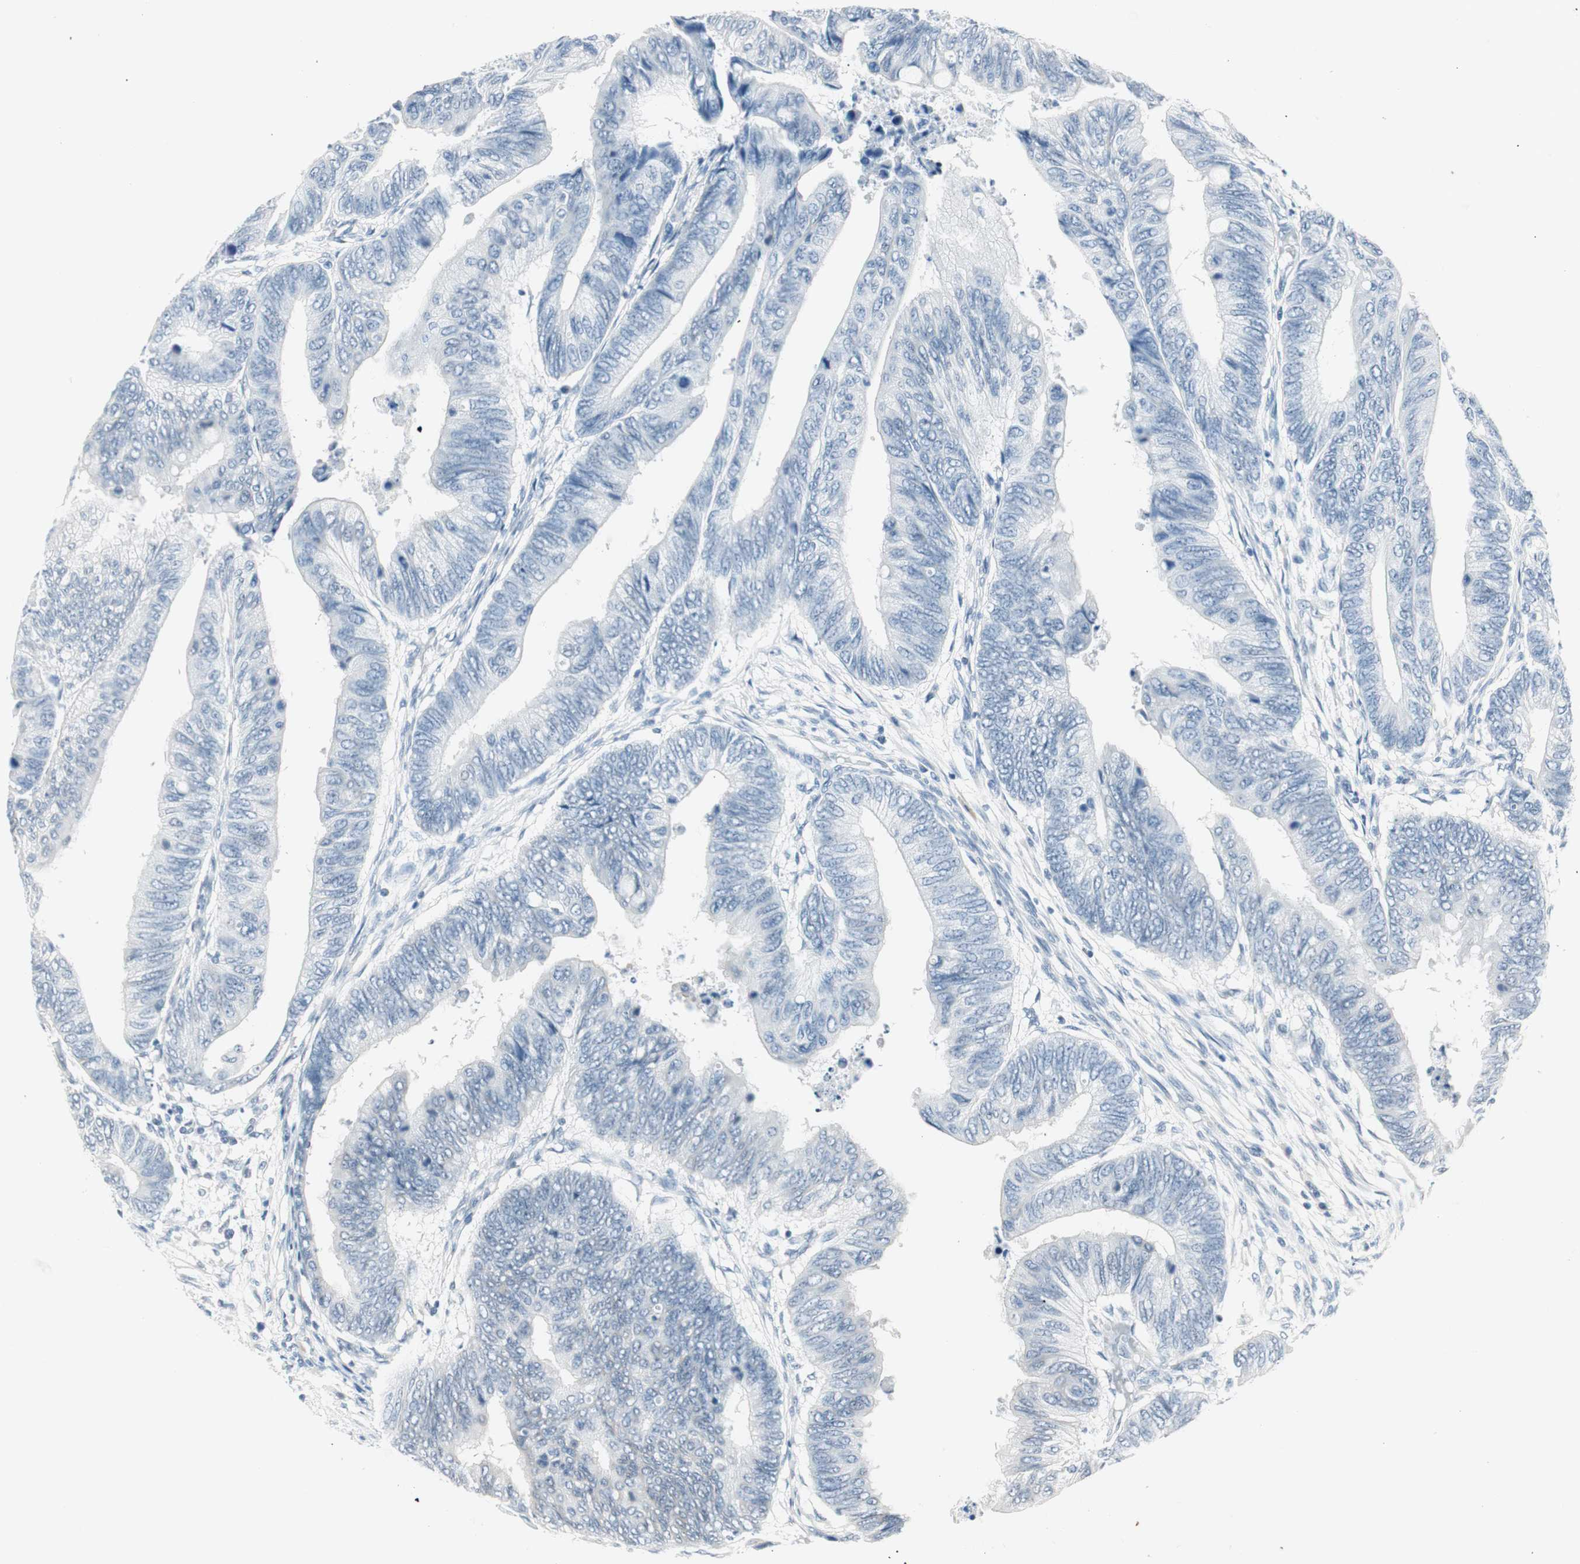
{"staining": {"intensity": "negative", "quantity": "none", "location": "none"}, "tissue": "colorectal cancer", "cell_type": "Tumor cells", "image_type": "cancer", "snomed": [{"axis": "morphology", "description": "Normal tissue, NOS"}, {"axis": "morphology", "description": "Adenocarcinoma, NOS"}, {"axis": "topography", "description": "Rectum"}, {"axis": "topography", "description": "Peripheral nerve tissue"}], "caption": "Immunohistochemistry micrograph of neoplastic tissue: adenocarcinoma (colorectal) stained with DAB (3,3'-diaminobenzidine) demonstrates no significant protein staining in tumor cells.", "gene": "HOXB13", "patient": {"sex": "male", "age": 92}}